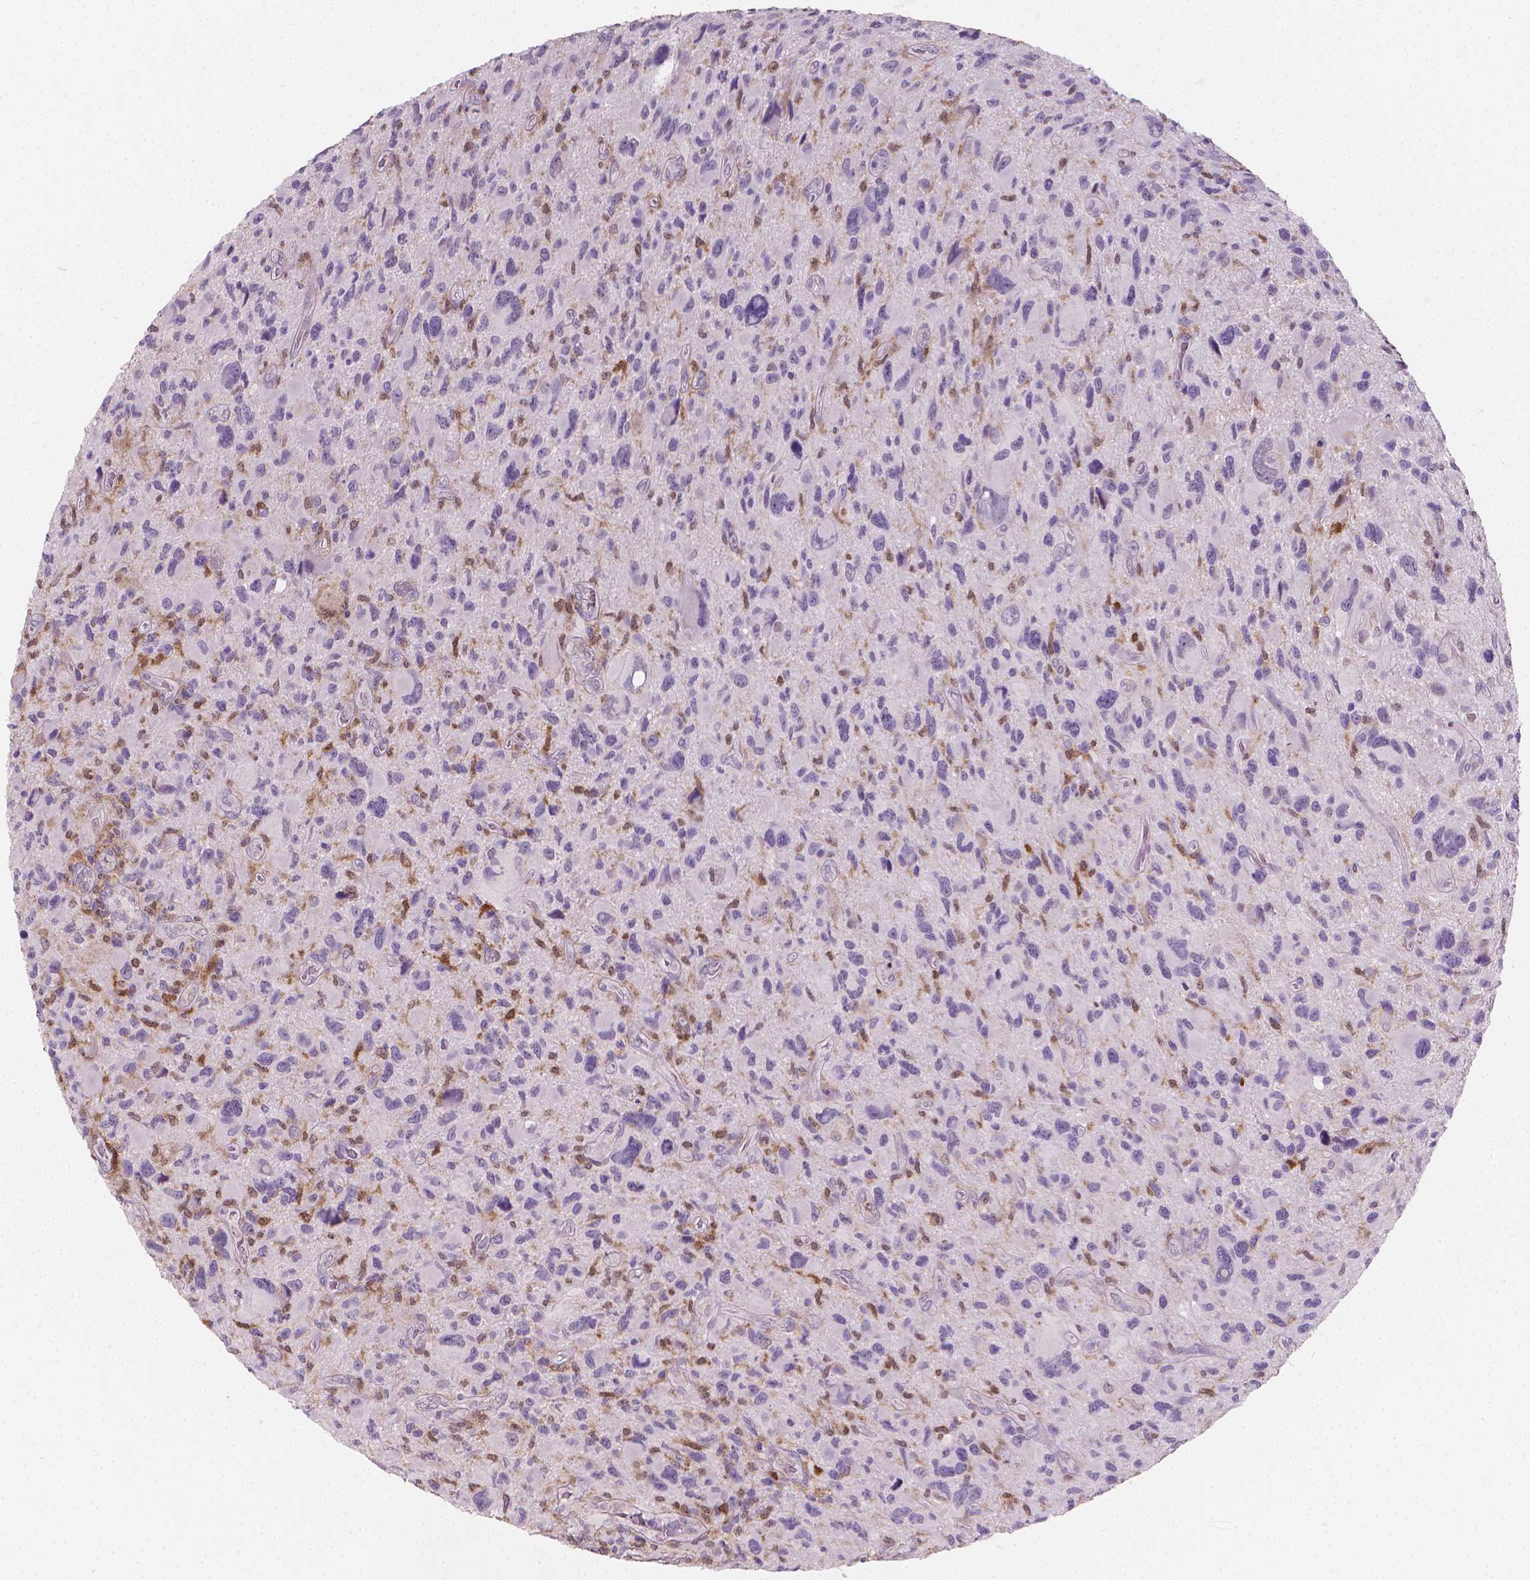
{"staining": {"intensity": "negative", "quantity": "none", "location": "none"}, "tissue": "glioma", "cell_type": "Tumor cells", "image_type": "cancer", "snomed": [{"axis": "morphology", "description": "Glioma, malignant, NOS"}, {"axis": "morphology", "description": "Glioma, malignant, High grade"}, {"axis": "topography", "description": "Brain"}], "caption": "Glioma was stained to show a protein in brown. There is no significant positivity in tumor cells. The staining is performed using DAB (3,3'-diaminobenzidine) brown chromogen with nuclei counter-stained in using hematoxylin.", "gene": "TNFAIP2", "patient": {"sex": "female", "age": 71}}